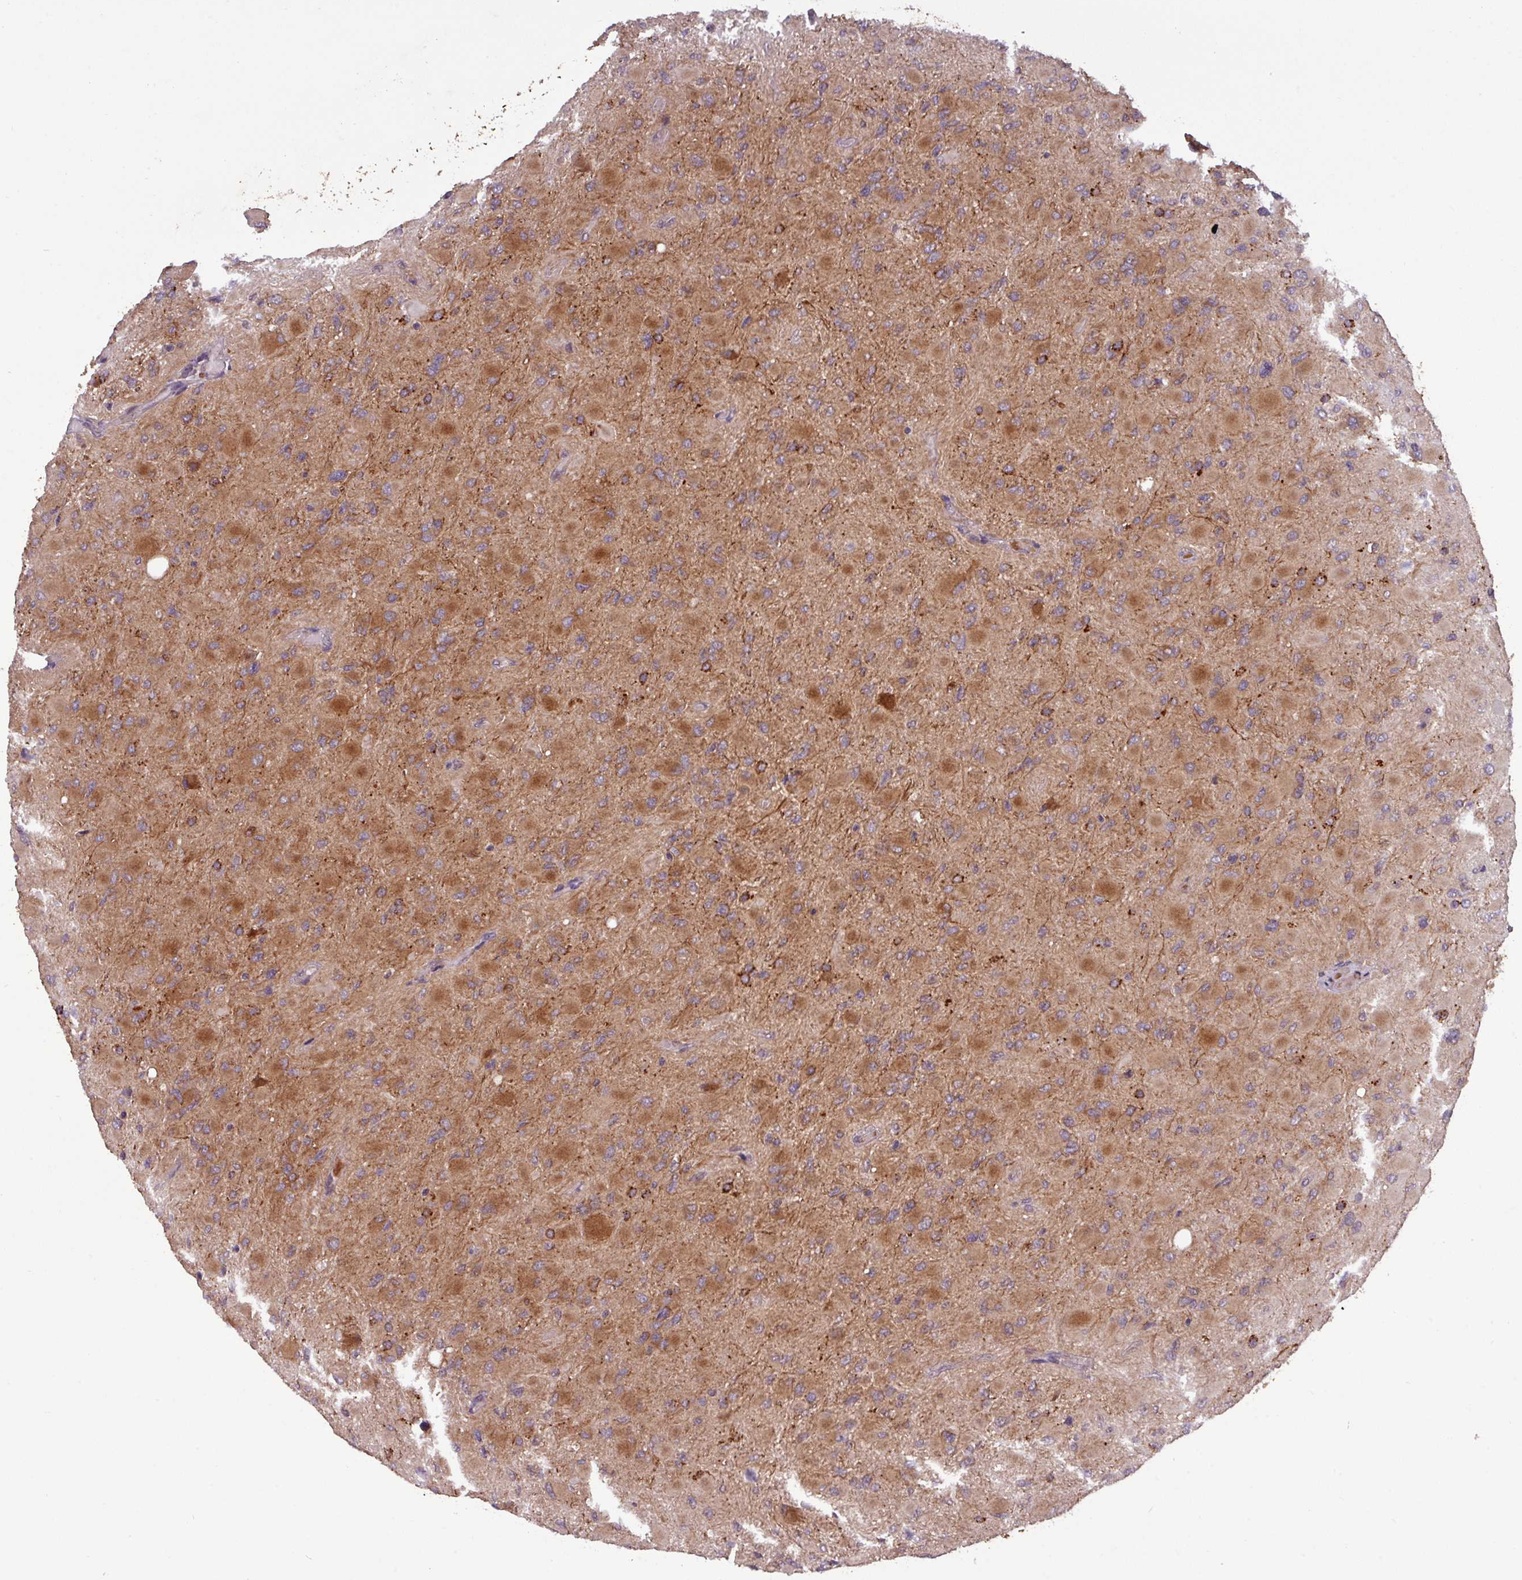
{"staining": {"intensity": "moderate", "quantity": "25%-75%", "location": "cytoplasmic/membranous"}, "tissue": "glioma", "cell_type": "Tumor cells", "image_type": "cancer", "snomed": [{"axis": "morphology", "description": "Glioma, malignant, High grade"}, {"axis": "topography", "description": "Cerebral cortex"}], "caption": "A high-resolution image shows immunohistochemistry (IHC) staining of glioma, which reveals moderate cytoplasmic/membranous expression in approximately 25%-75% of tumor cells.", "gene": "PUS1", "patient": {"sex": "female", "age": 36}}